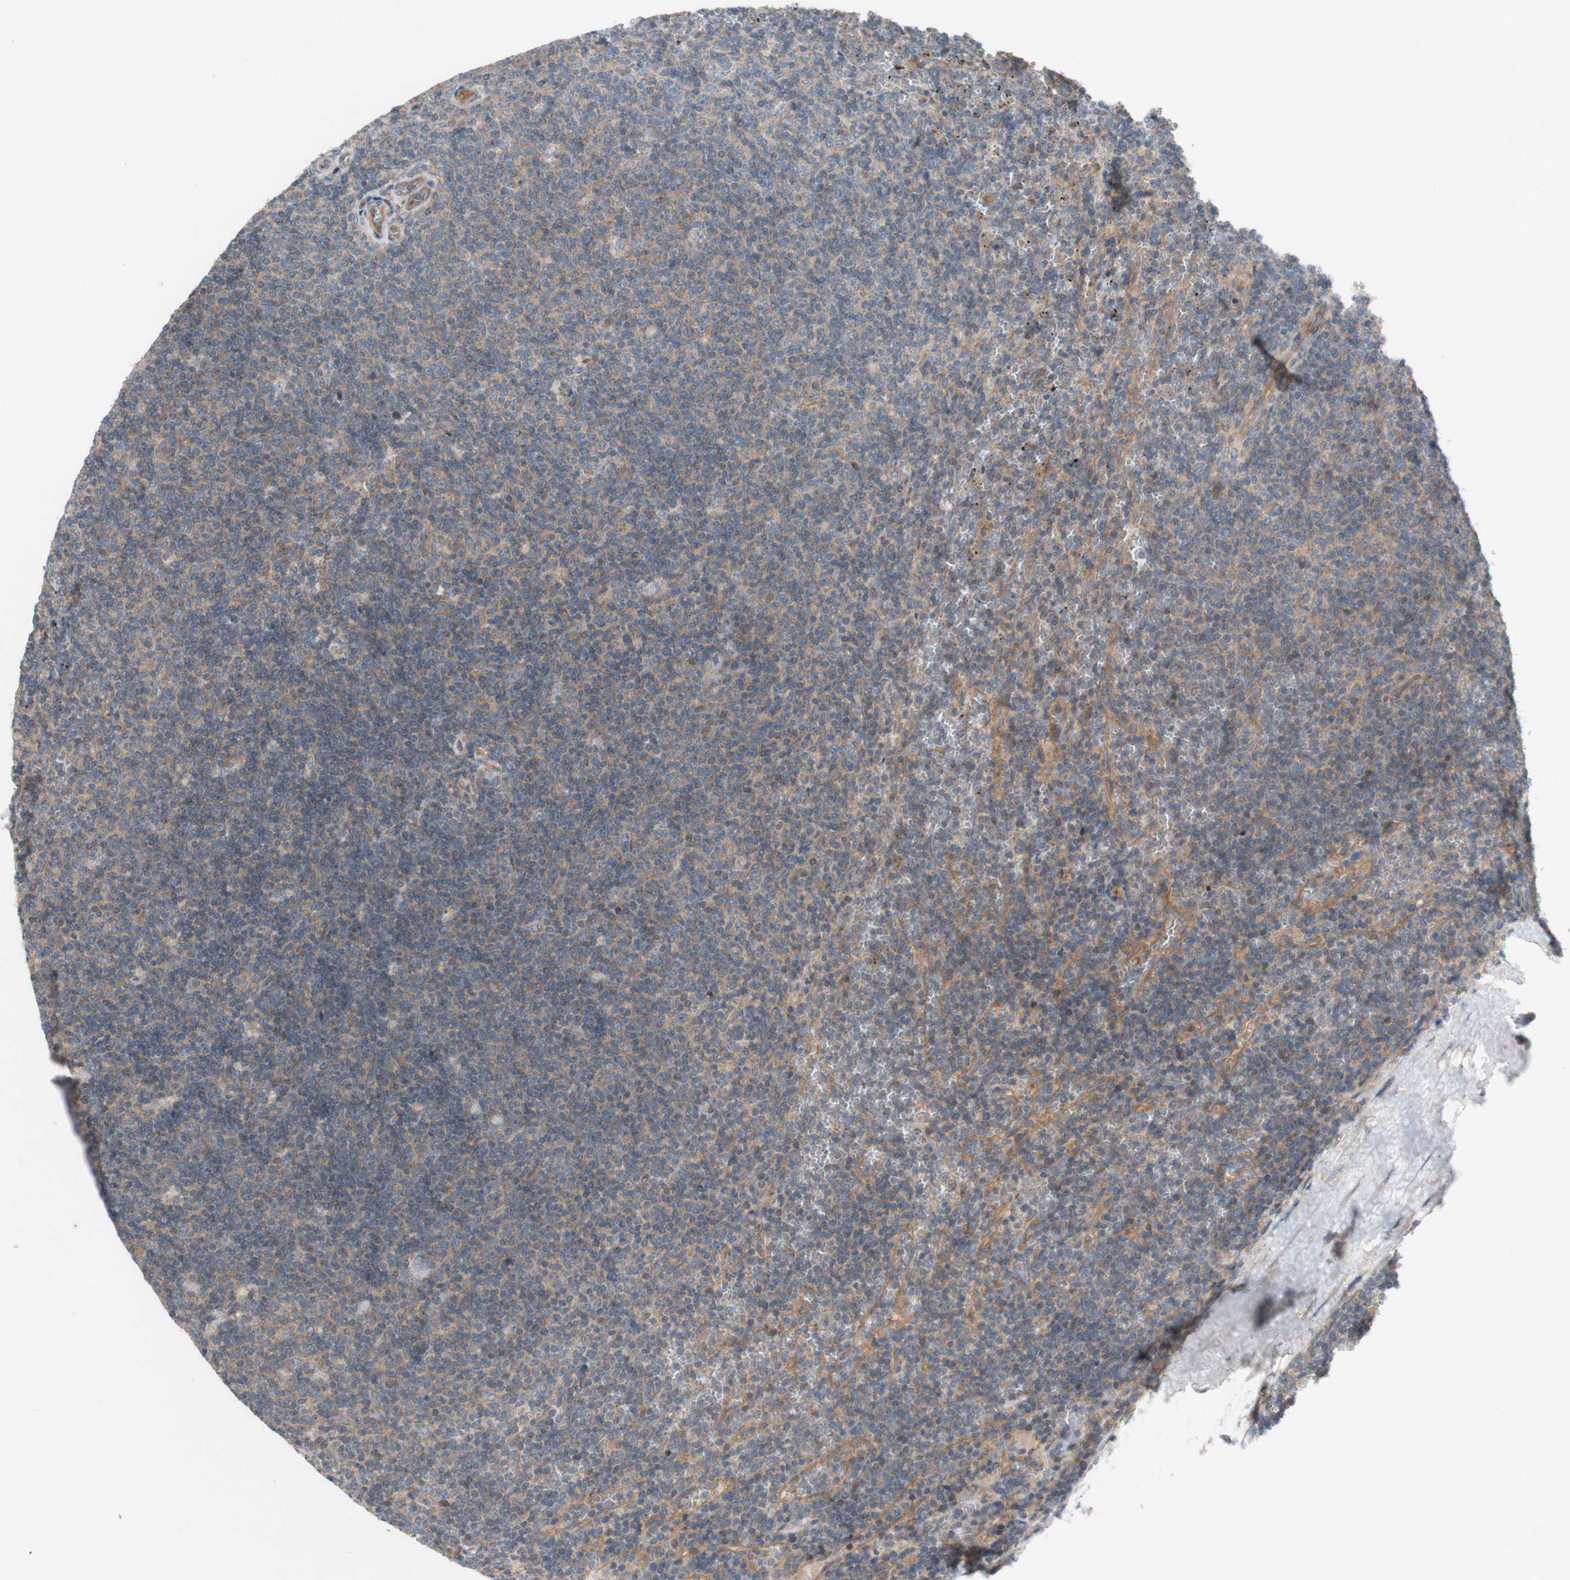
{"staining": {"intensity": "weak", "quantity": ">75%", "location": "cytoplasmic/membranous"}, "tissue": "lymphoma", "cell_type": "Tumor cells", "image_type": "cancer", "snomed": [{"axis": "morphology", "description": "Malignant lymphoma, non-Hodgkin's type, Low grade"}, {"axis": "topography", "description": "Spleen"}], "caption": "Immunohistochemistry (IHC) (DAB) staining of malignant lymphoma, non-Hodgkin's type (low-grade) exhibits weak cytoplasmic/membranous protein positivity in about >75% of tumor cells.", "gene": "TST", "patient": {"sex": "female", "age": 50}}